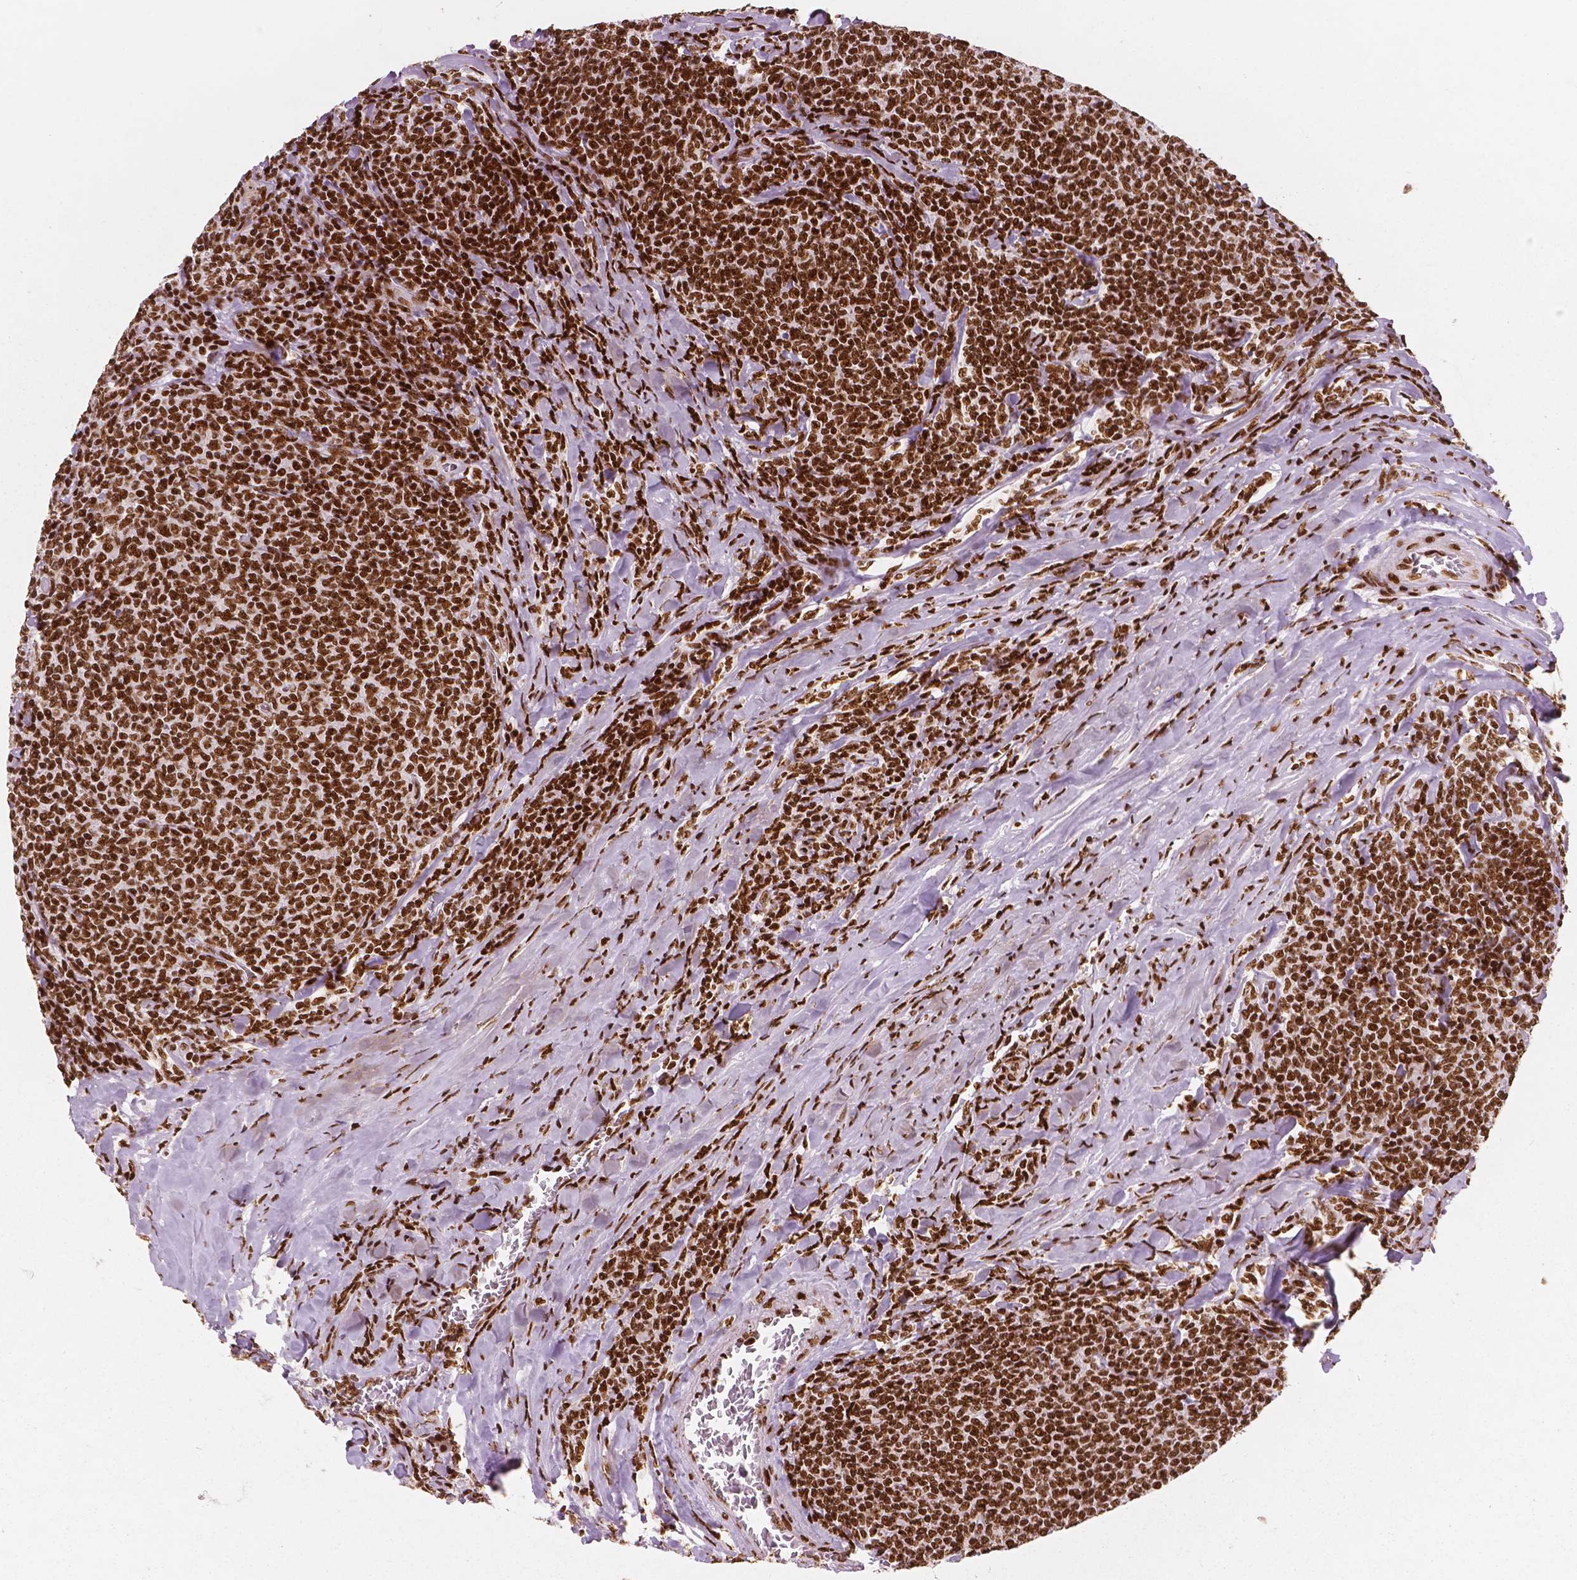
{"staining": {"intensity": "strong", "quantity": ">75%", "location": "nuclear"}, "tissue": "lymphoma", "cell_type": "Tumor cells", "image_type": "cancer", "snomed": [{"axis": "morphology", "description": "Malignant lymphoma, non-Hodgkin's type, Low grade"}, {"axis": "topography", "description": "Lymph node"}], "caption": "The histopathology image exhibits immunohistochemical staining of lymphoma. There is strong nuclear expression is present in approximately >75% of tumor cells.", "gene": "BRD4", "patient": {"sex": "male", "age": 52}}